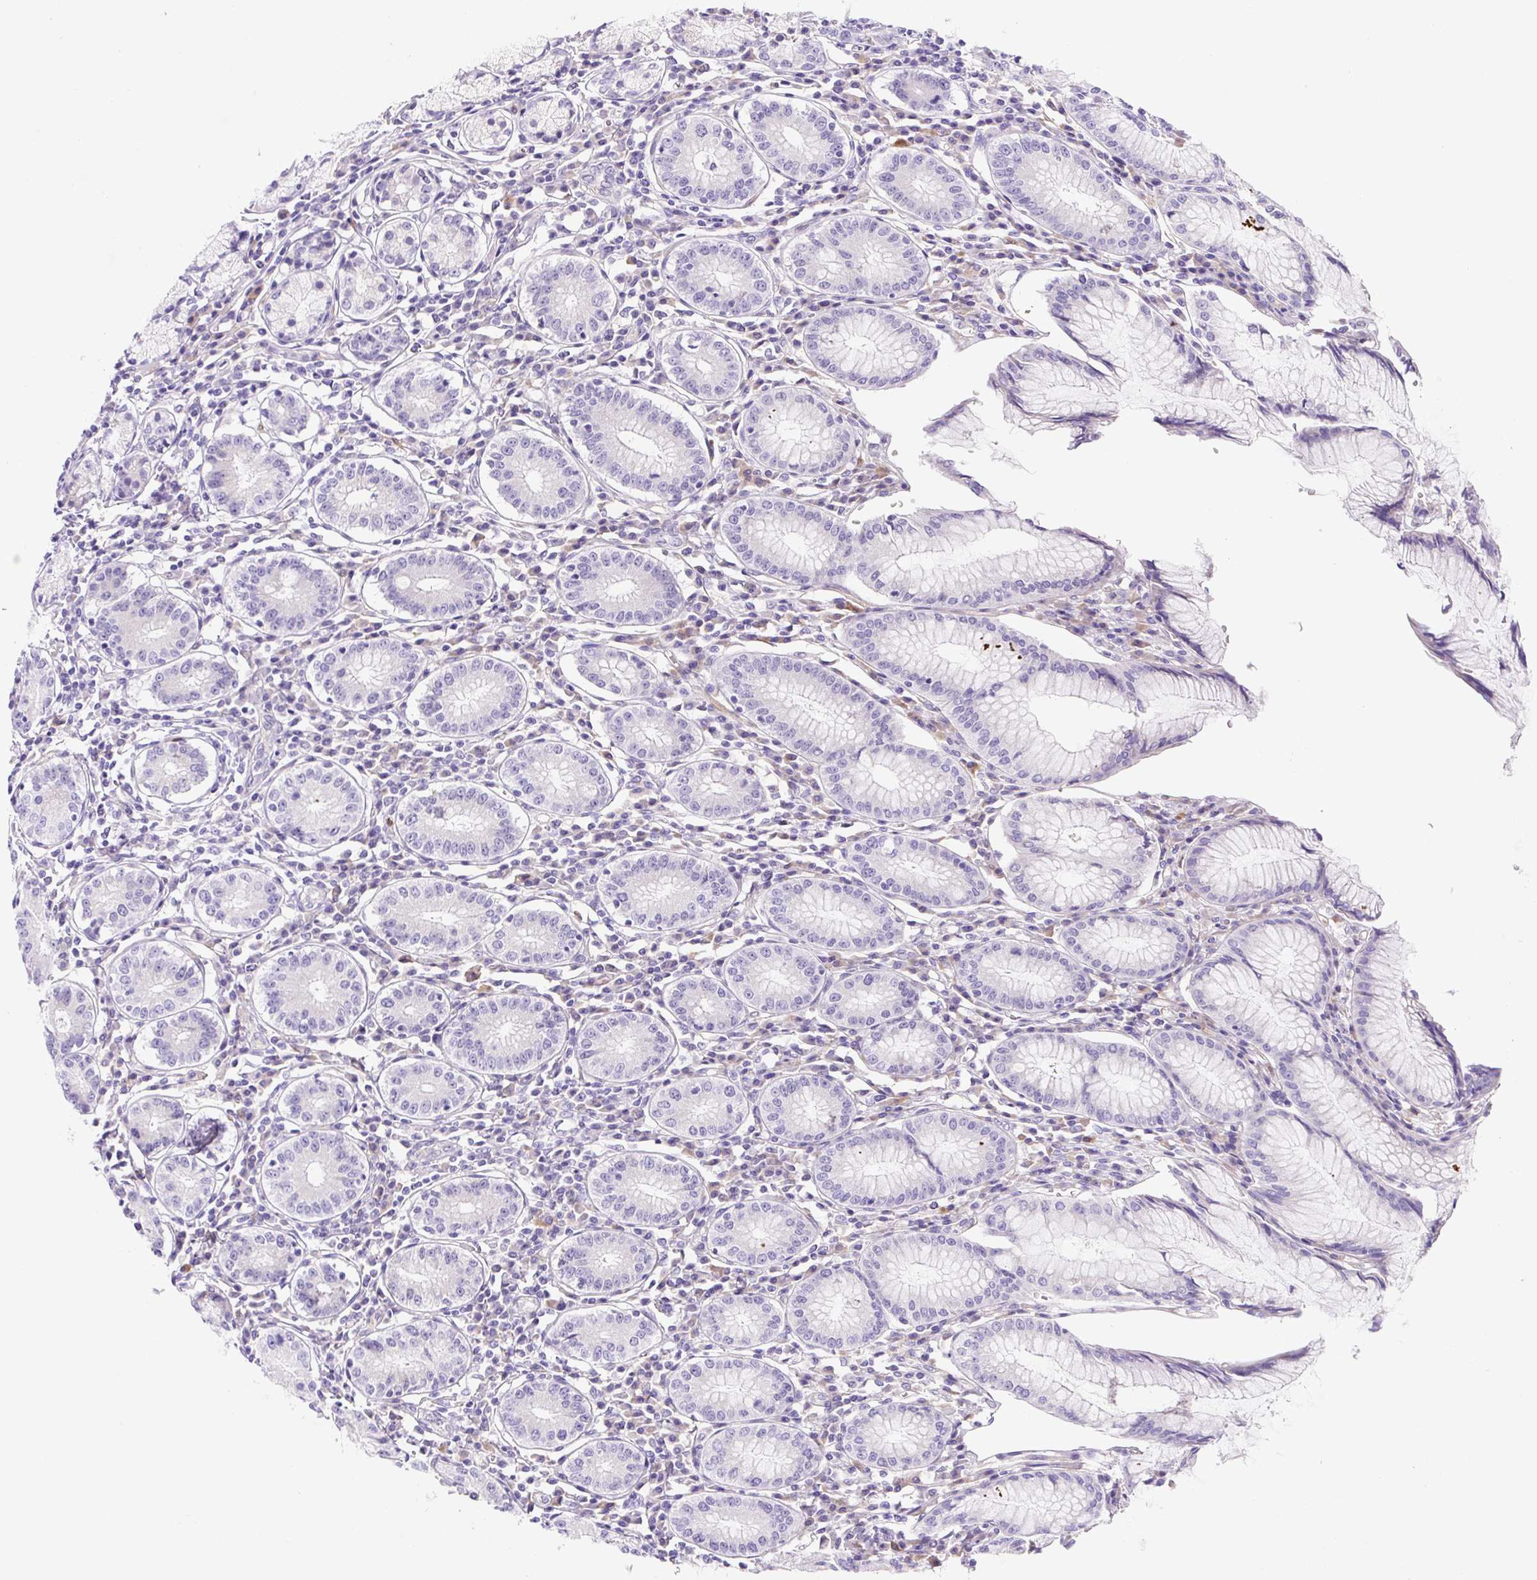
{"staining": {"intensity": "negative", "quantity": "none", "location": "none"}, "tissue": "stomach", "cell_type": "Glandular cells", "image_type": "normal", "snomed": [{"axis": "morphology", "description": "Normal tissue, NOS"}, {"axis": "topography", "description": "Stomach"}], "caption": "Immunohistochemistry (IHC) of benign stomach reveals no staining in glandular cells.", "gene": "ASB4", "patient": {"sex": "male", "age": 55}}